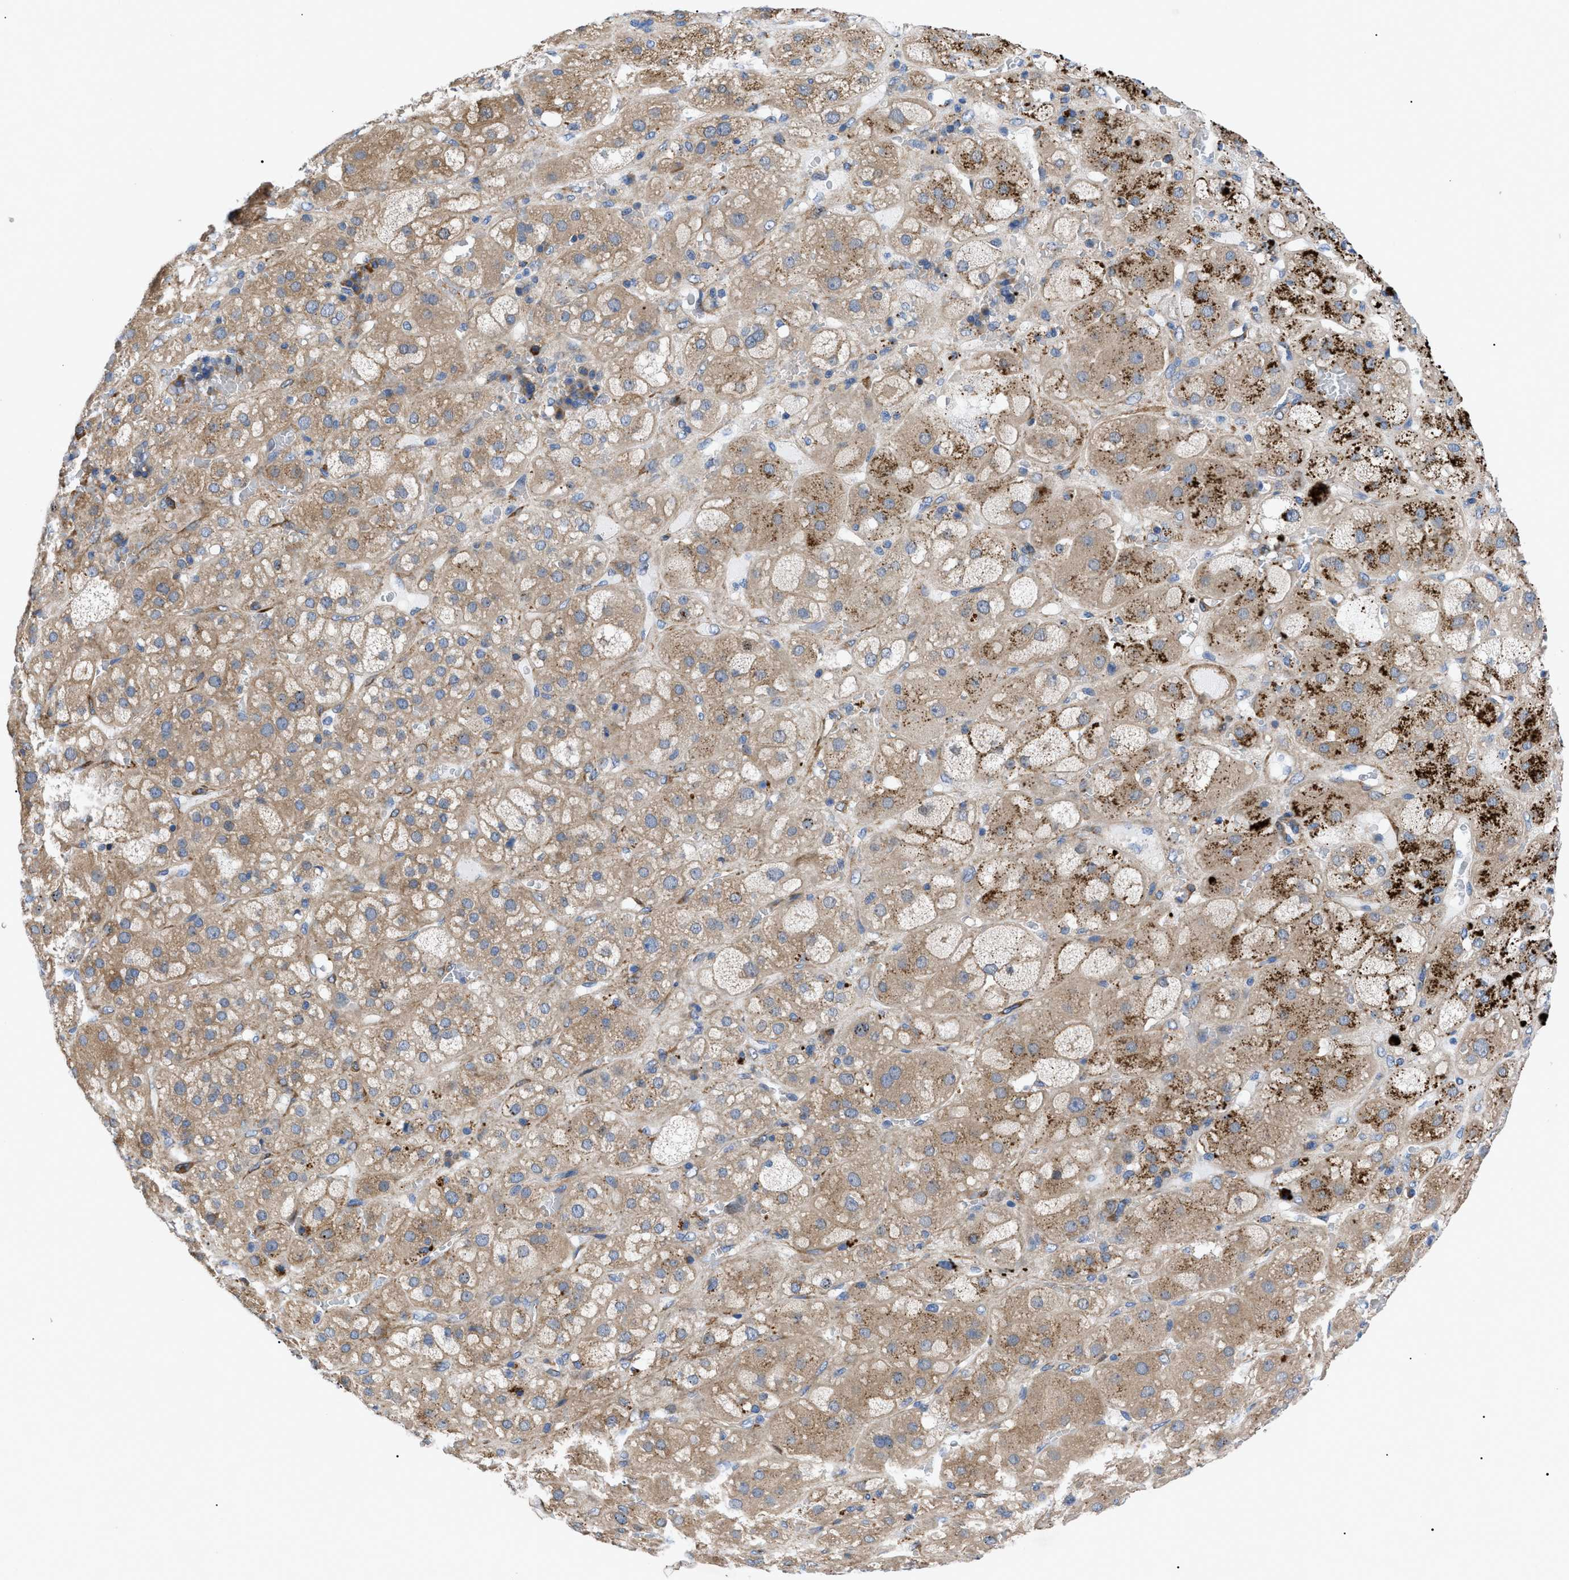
{"staining": {"intensity": "moderate", "quantity": ">75%", "location": "cytoplasmic/membranous"}, "tissue": "adrenal gland", "cell_type": "Glandular cells", "image_type": "normal", "snomed": [{"axis": "morphology", "description": "Normal tissue, NOS"}, {"axis": "topography", "description": "Adrenal gland"}], "caption": "Protein positivity by immunohistochemistry (IHC) exhibits moderate cytoplasmic/membranous positivity in about >75% of glandular cells in unremarkable adrenal gland. The staining is performed using DAB brown chromogen to label protein expression. The nuclei are counter-stained blue using hematoxylin.", "gene": "HSPB8", "patient": {"sex": "female", "age": 47}}